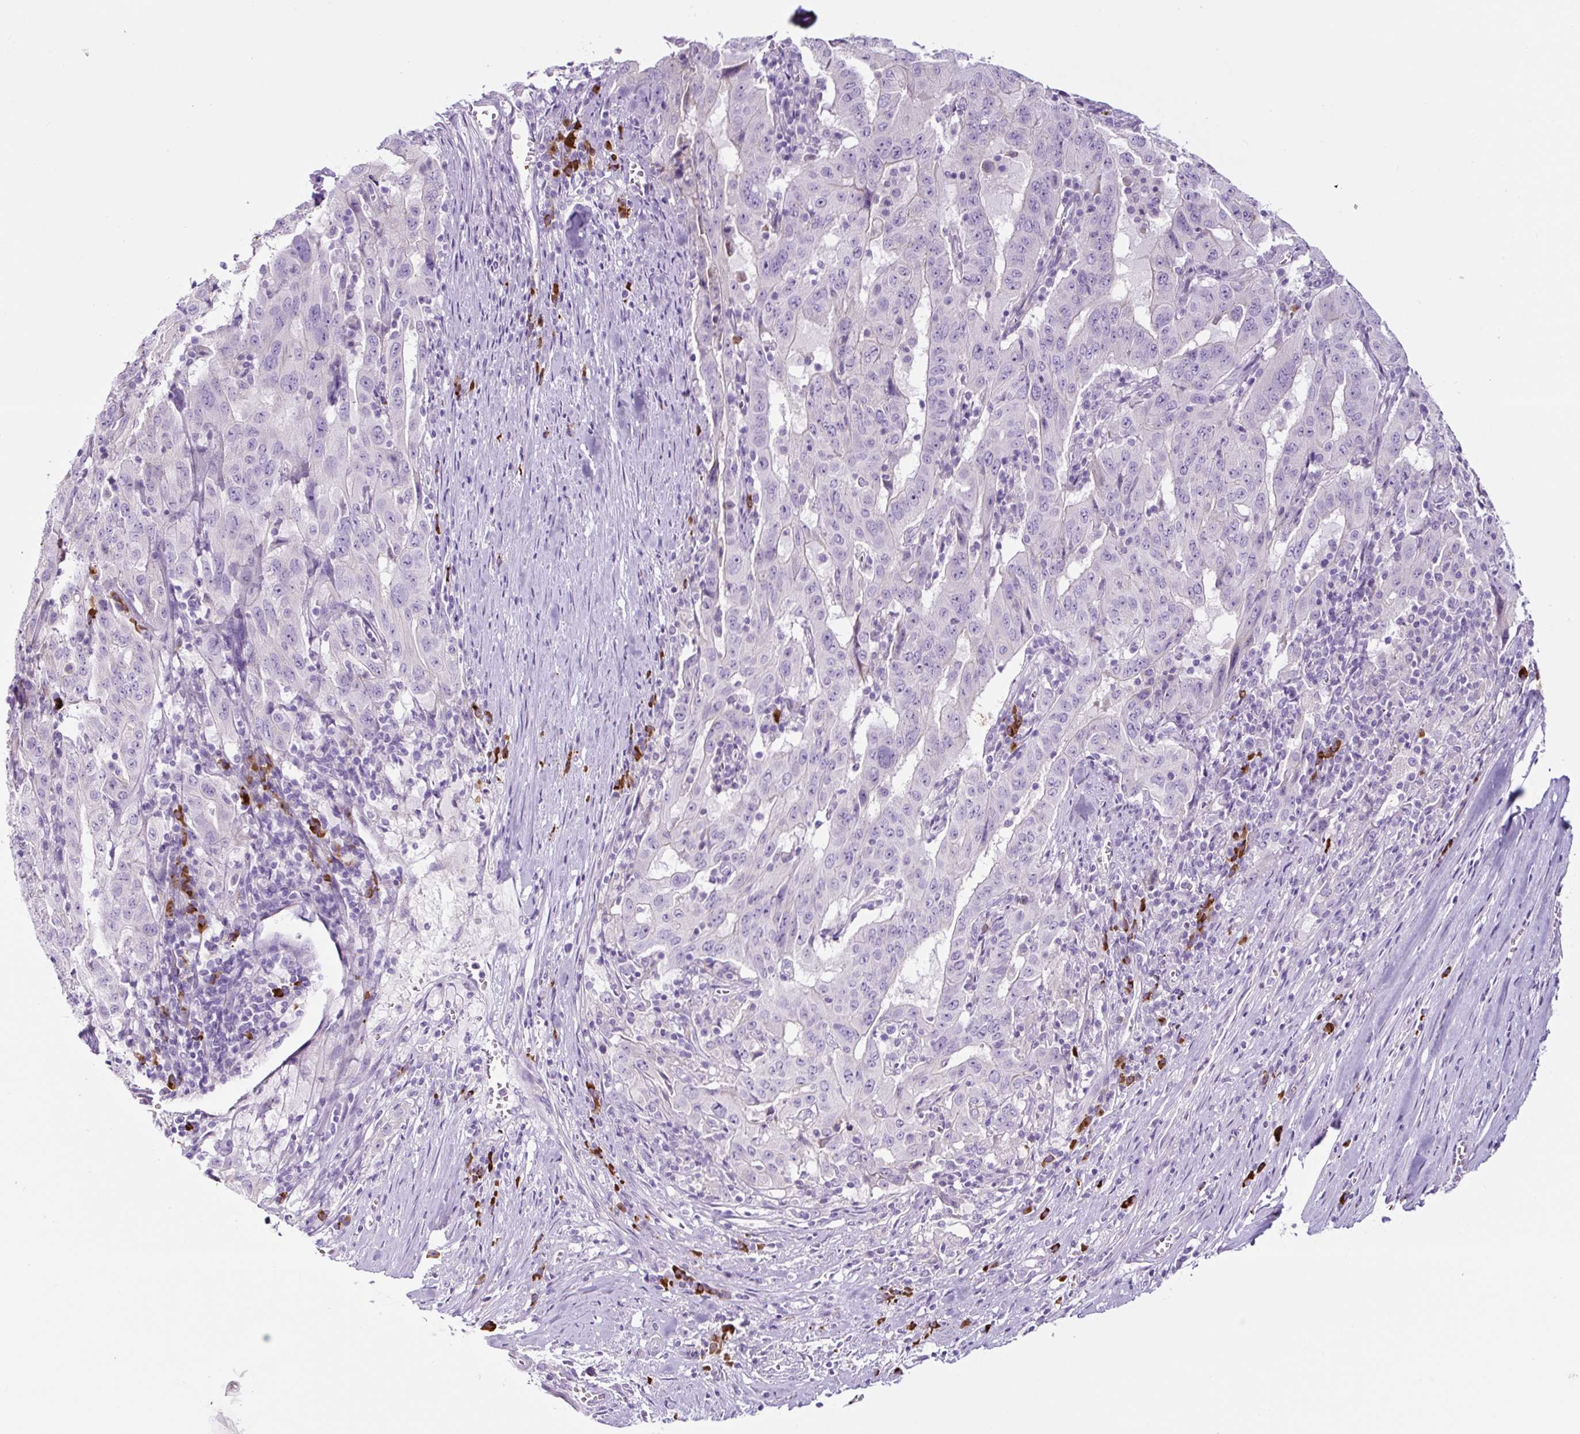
{"staining": {"intensity": "negative", "quantity": "none", "location": "none"}, "tissue": "pancreatic cancer", "cell_type": "Tumor cells", "image_type": "cancer", "snomed": [{"axis": "morphology", "description": "Adenocarcinoma, NOS"}, {"axis": "topography", "description": "Pancreas"}], "caption": "High magnification brightfield microscopy of pancreatic cancer stained with DAB (3,3'-diaminobenzidine) (brown) and counterstained with hematoxylin (blue): tumor cells show no significant staining.", "gene": "RNF212B", "patient": {"sex": "male", "age": 63}}